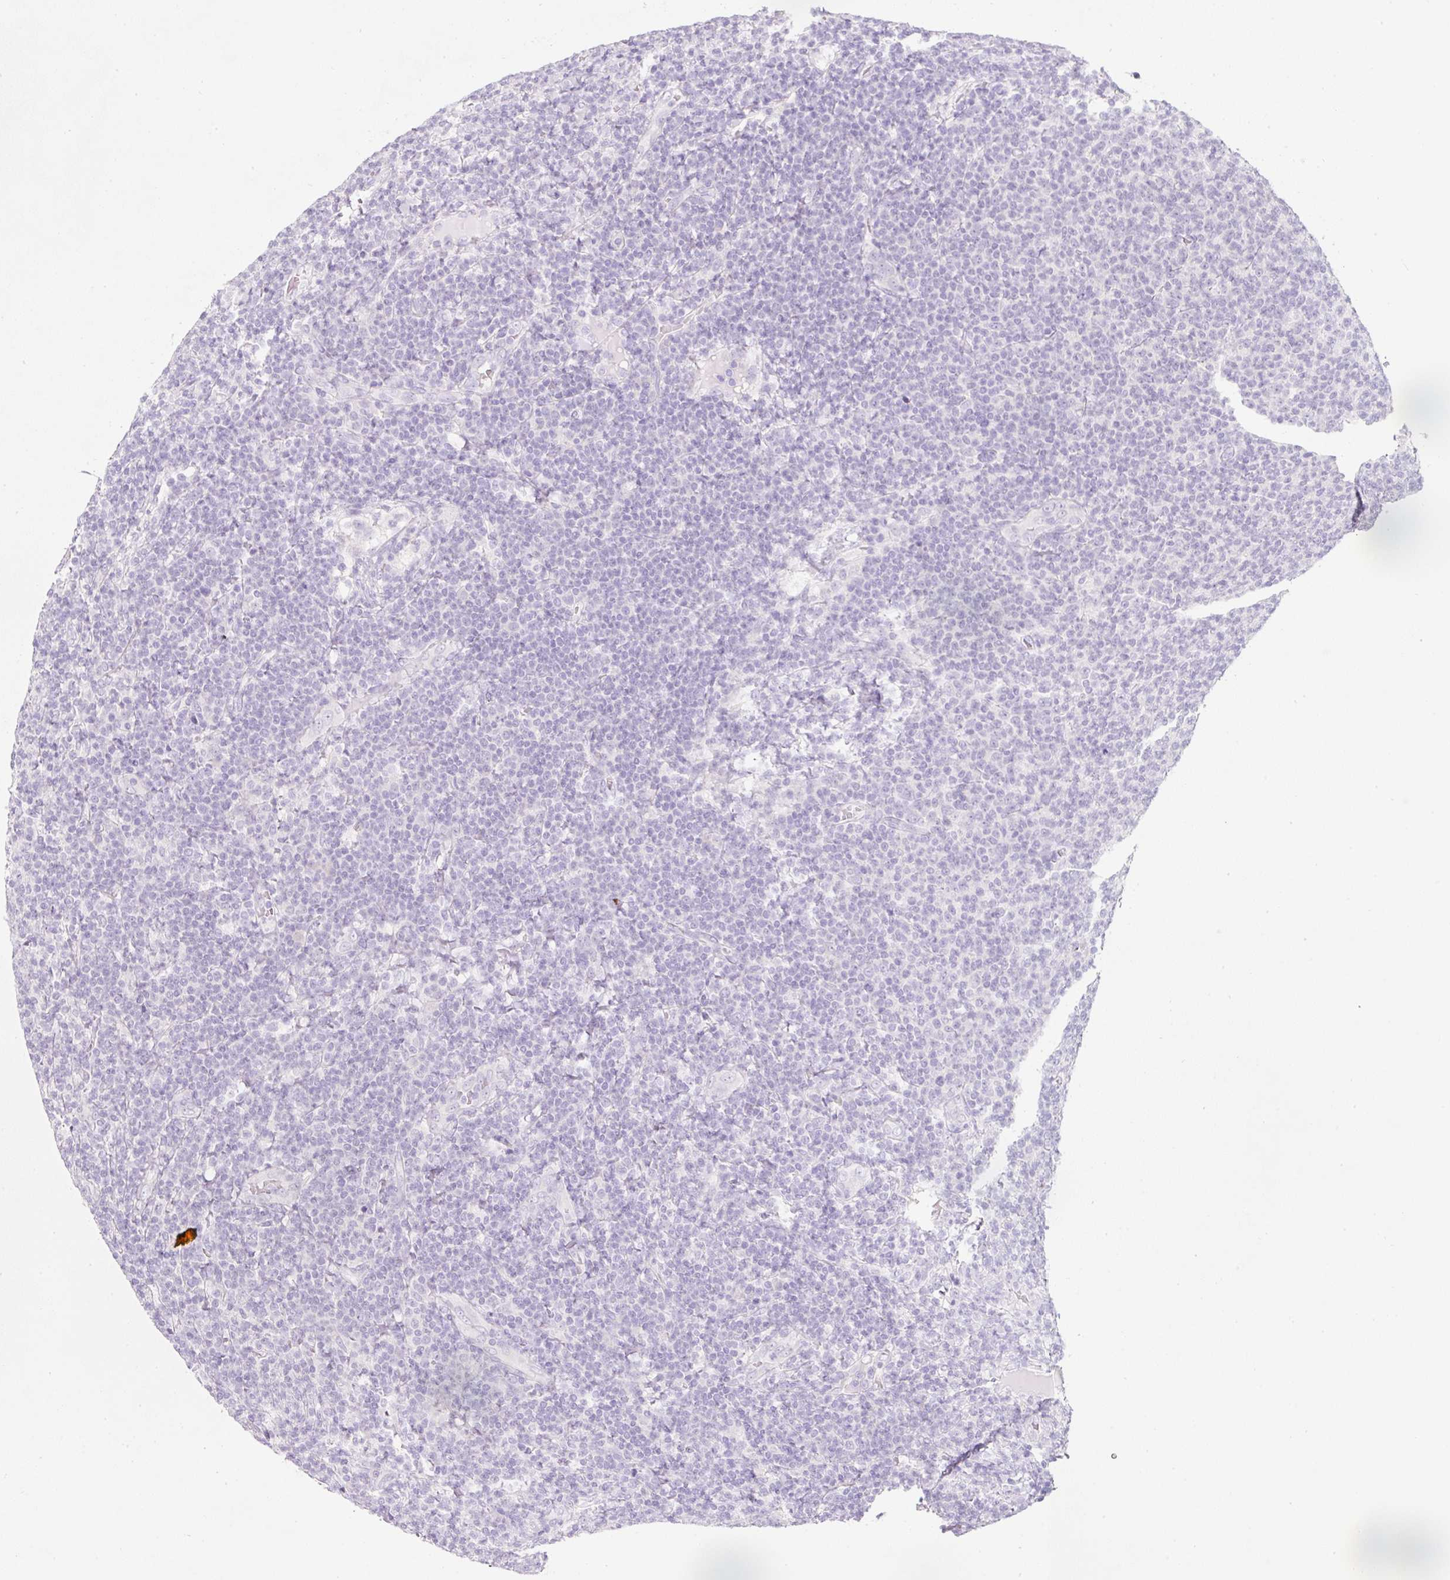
{"staining": {"intensity": "negative", "quantity": "none", "location": "none"}, "tissue": "lymphoma", "cell_type": "Tumor cells", "image_type": "cancer", "snomed": [{"axis": "morphology", "description": "Malignant lymphoma, non-Hodgkin's type, Low grade"}, {"axis": "topography", "description": "Lymph node"}], "caption": "Immunohistochemical staining of lymphoma demonstrates no significant positivity in tumor cells. (Brightfield microscopy of DAB (3,3'-diaminobenzidine) immunohistochemistry at high magnification).", "gene": "SLC2A2", "patient": {"sex": "male", "age": 66}}